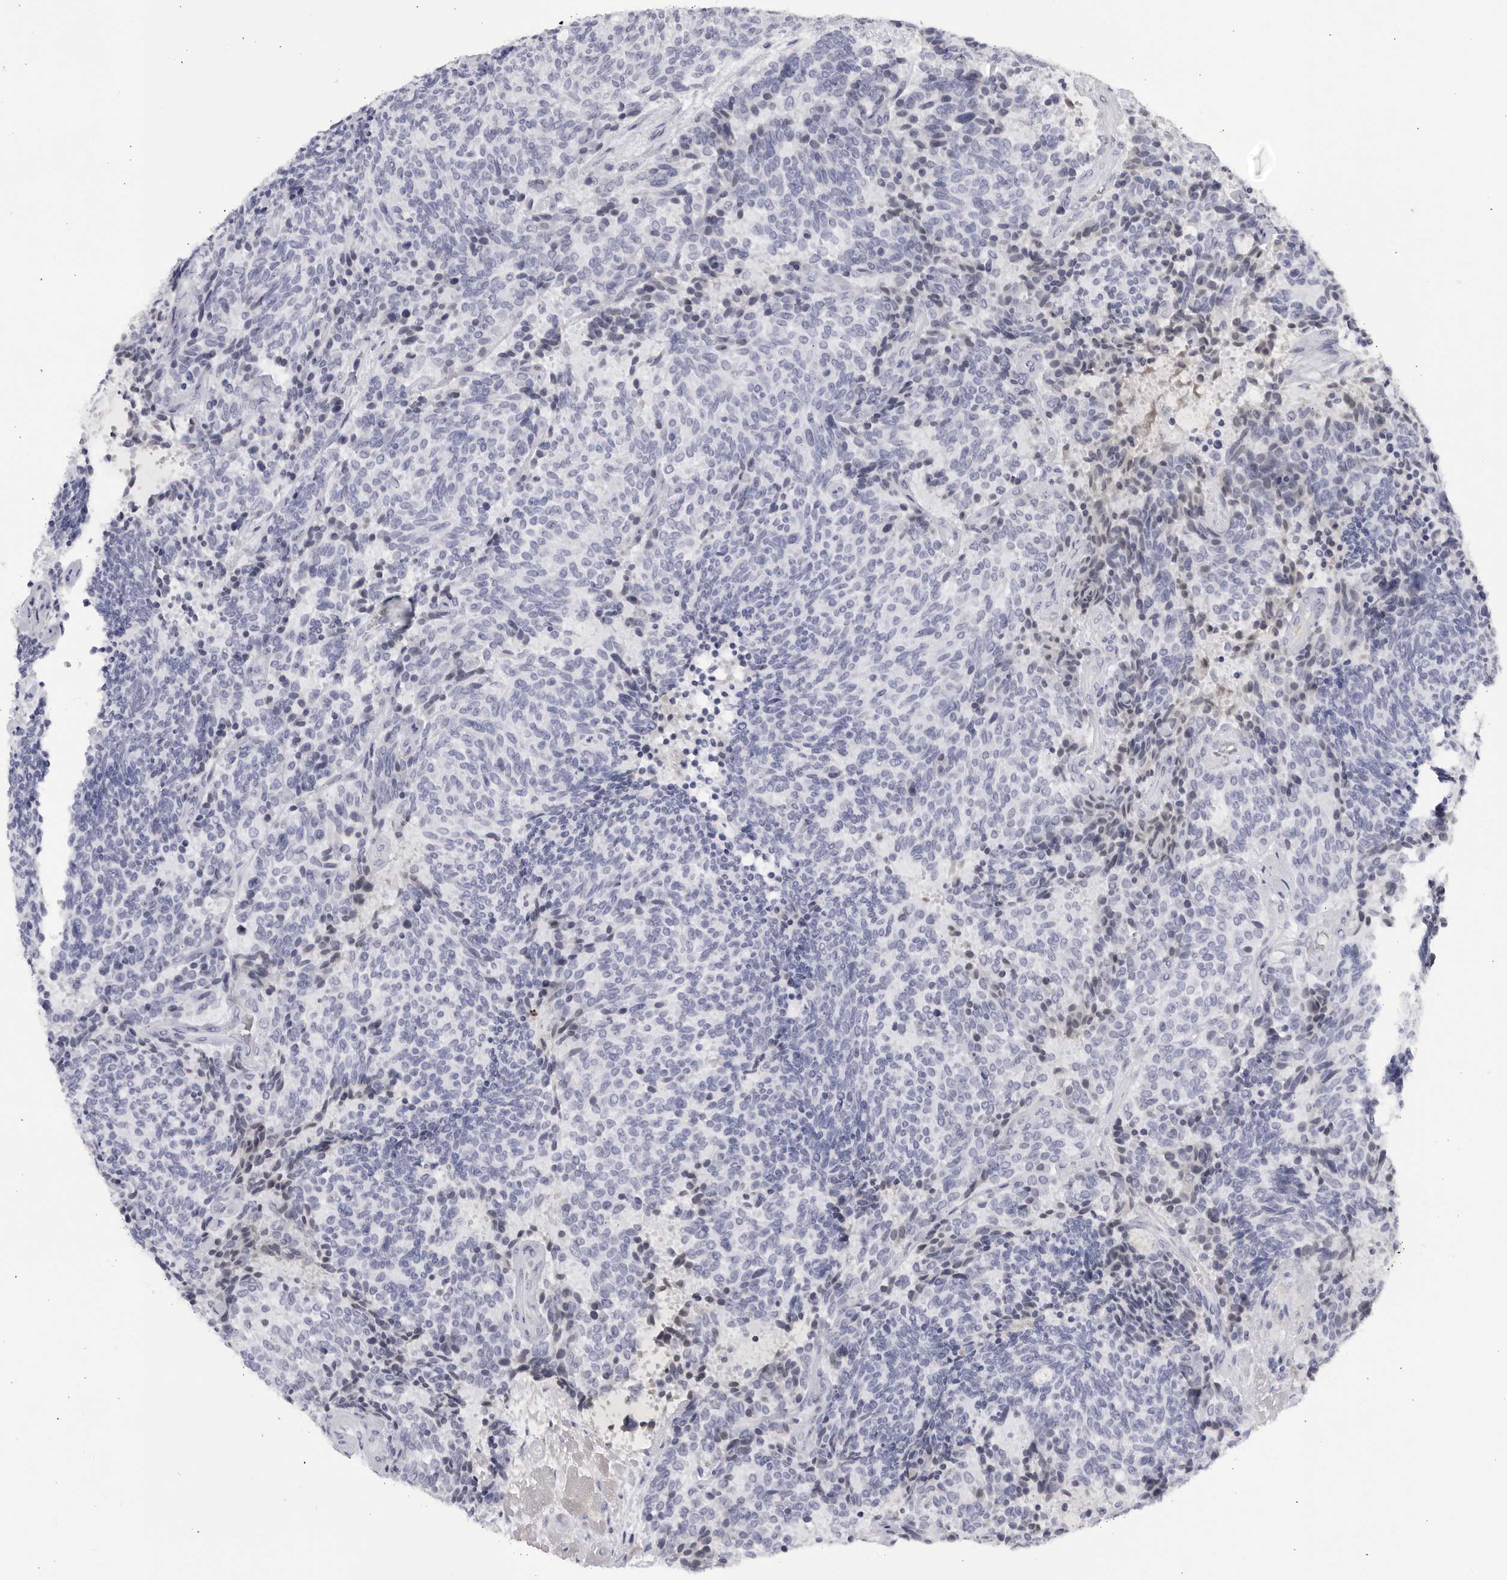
{"staining": {"intensity": "negative", "quantity": "none", "location": "none"}, "tissue": "carcinoid", "cell_type": "Tumor cells", "image_type": "cancer", "snomed": [{"axis": "morphology", "description": "Carcinoid, malignant, NOS"}, {"axis": "topography", "description": "Pancreas"}], "caption": "Immunohistochemistry (IHC) of carcinoid demonstrates no positivity in tumor cells. Nuclei are stained in blue.", "gene": "CNBD1", "patient": {"sex": "female", "age": 54}}